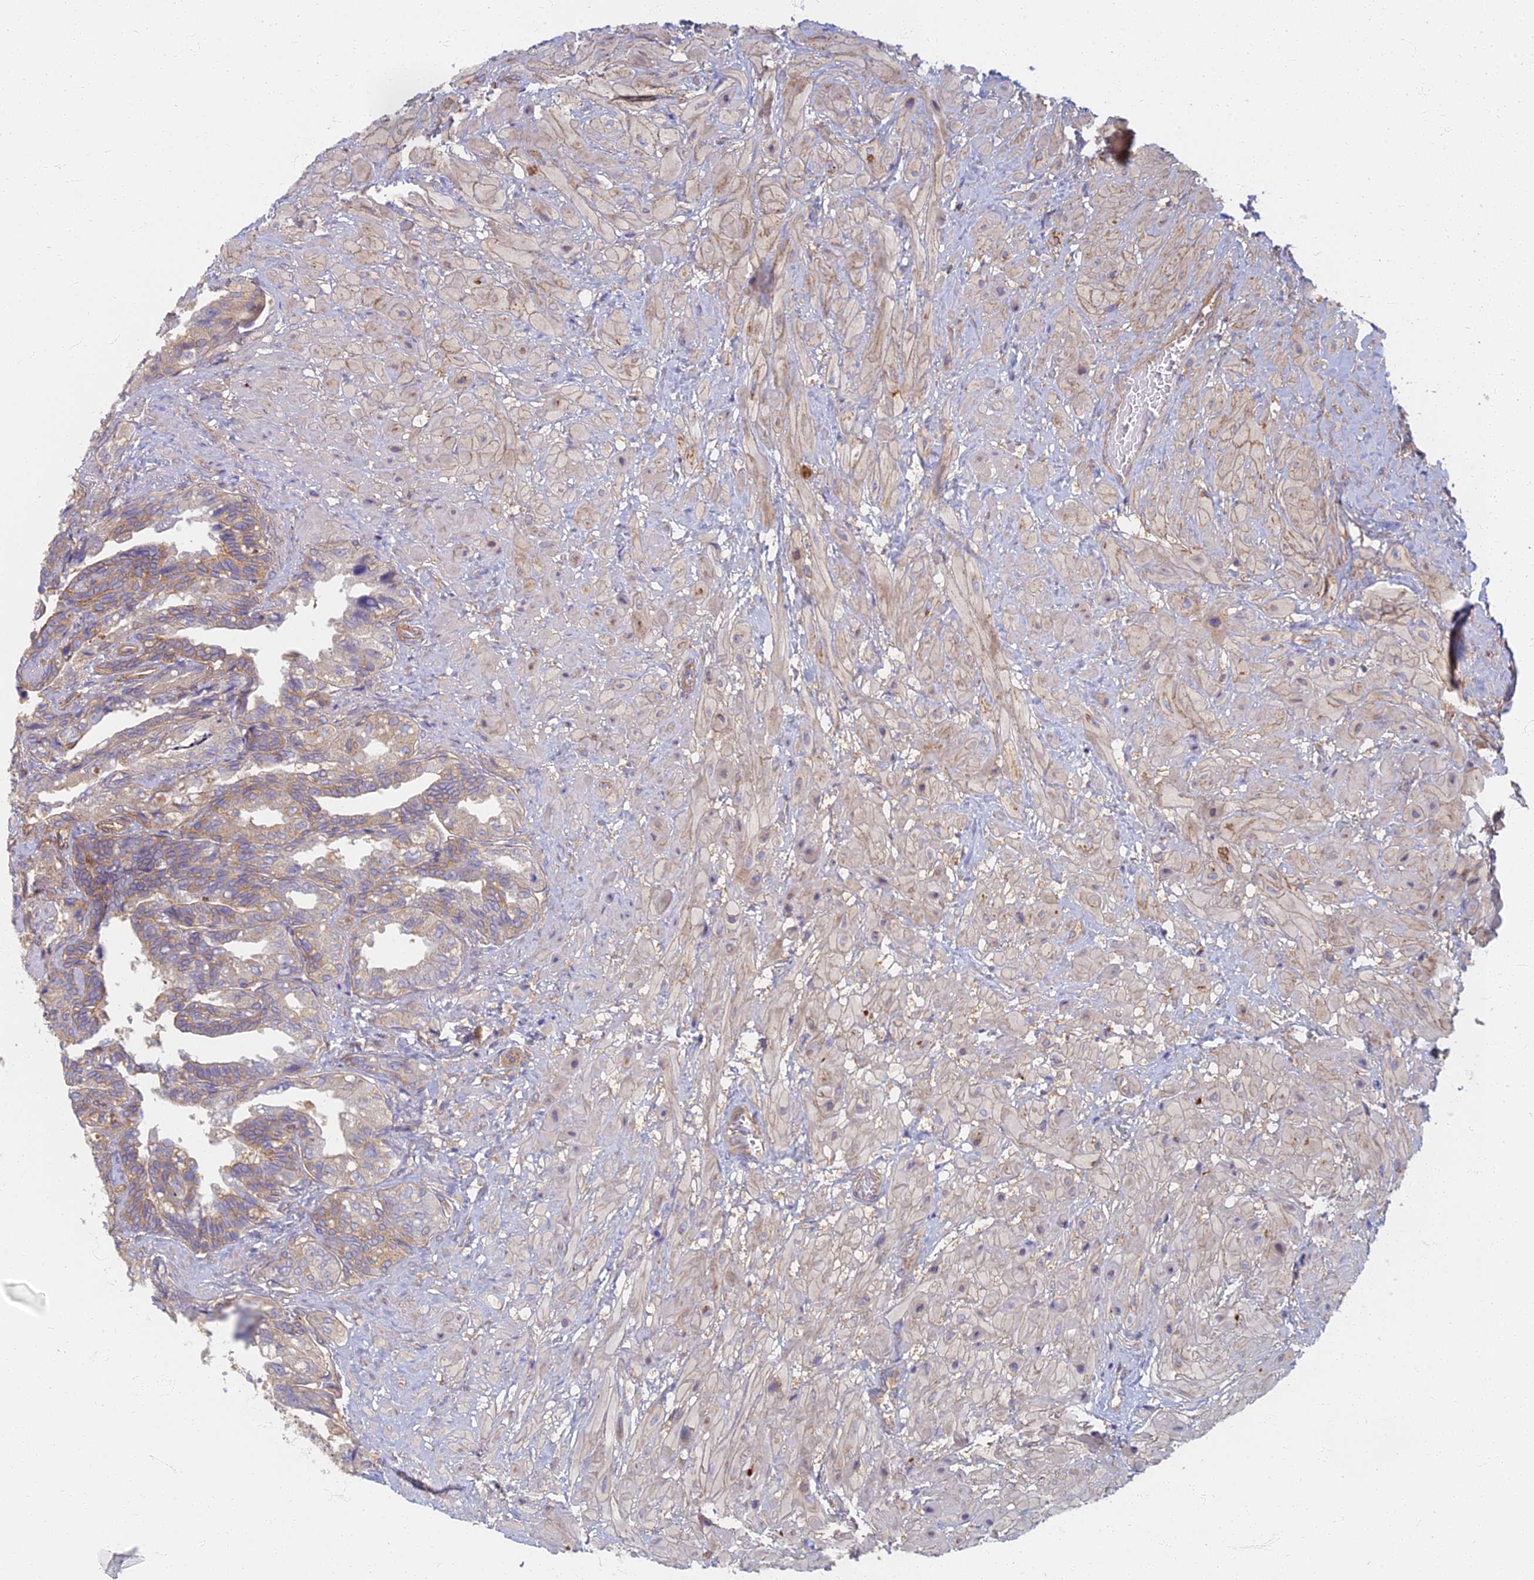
{"staining": {"intensity": "weak", "quantity": ">75%", "location": "cytoplasmic/membranous"}, "tissue": "seminal vesicle", "cell_type": "Glandular cells", "image_type": "normal", "snomed": [{"axis": "morphology", "description": "Normal tissue, NOS"}, {"axis": "topography", "description": "Seminal veicle"}, {"axis": "topography", "description": "Peripheral nerve tissue"}], "caption": "Human seminal vesicle stained for a protein (brown) shows weak cytoplasmic/membranous positive positivity in approximately >75% of glandular cells.", "gene": "RBSN", "patient": {"sex": "male", "age": 60}}